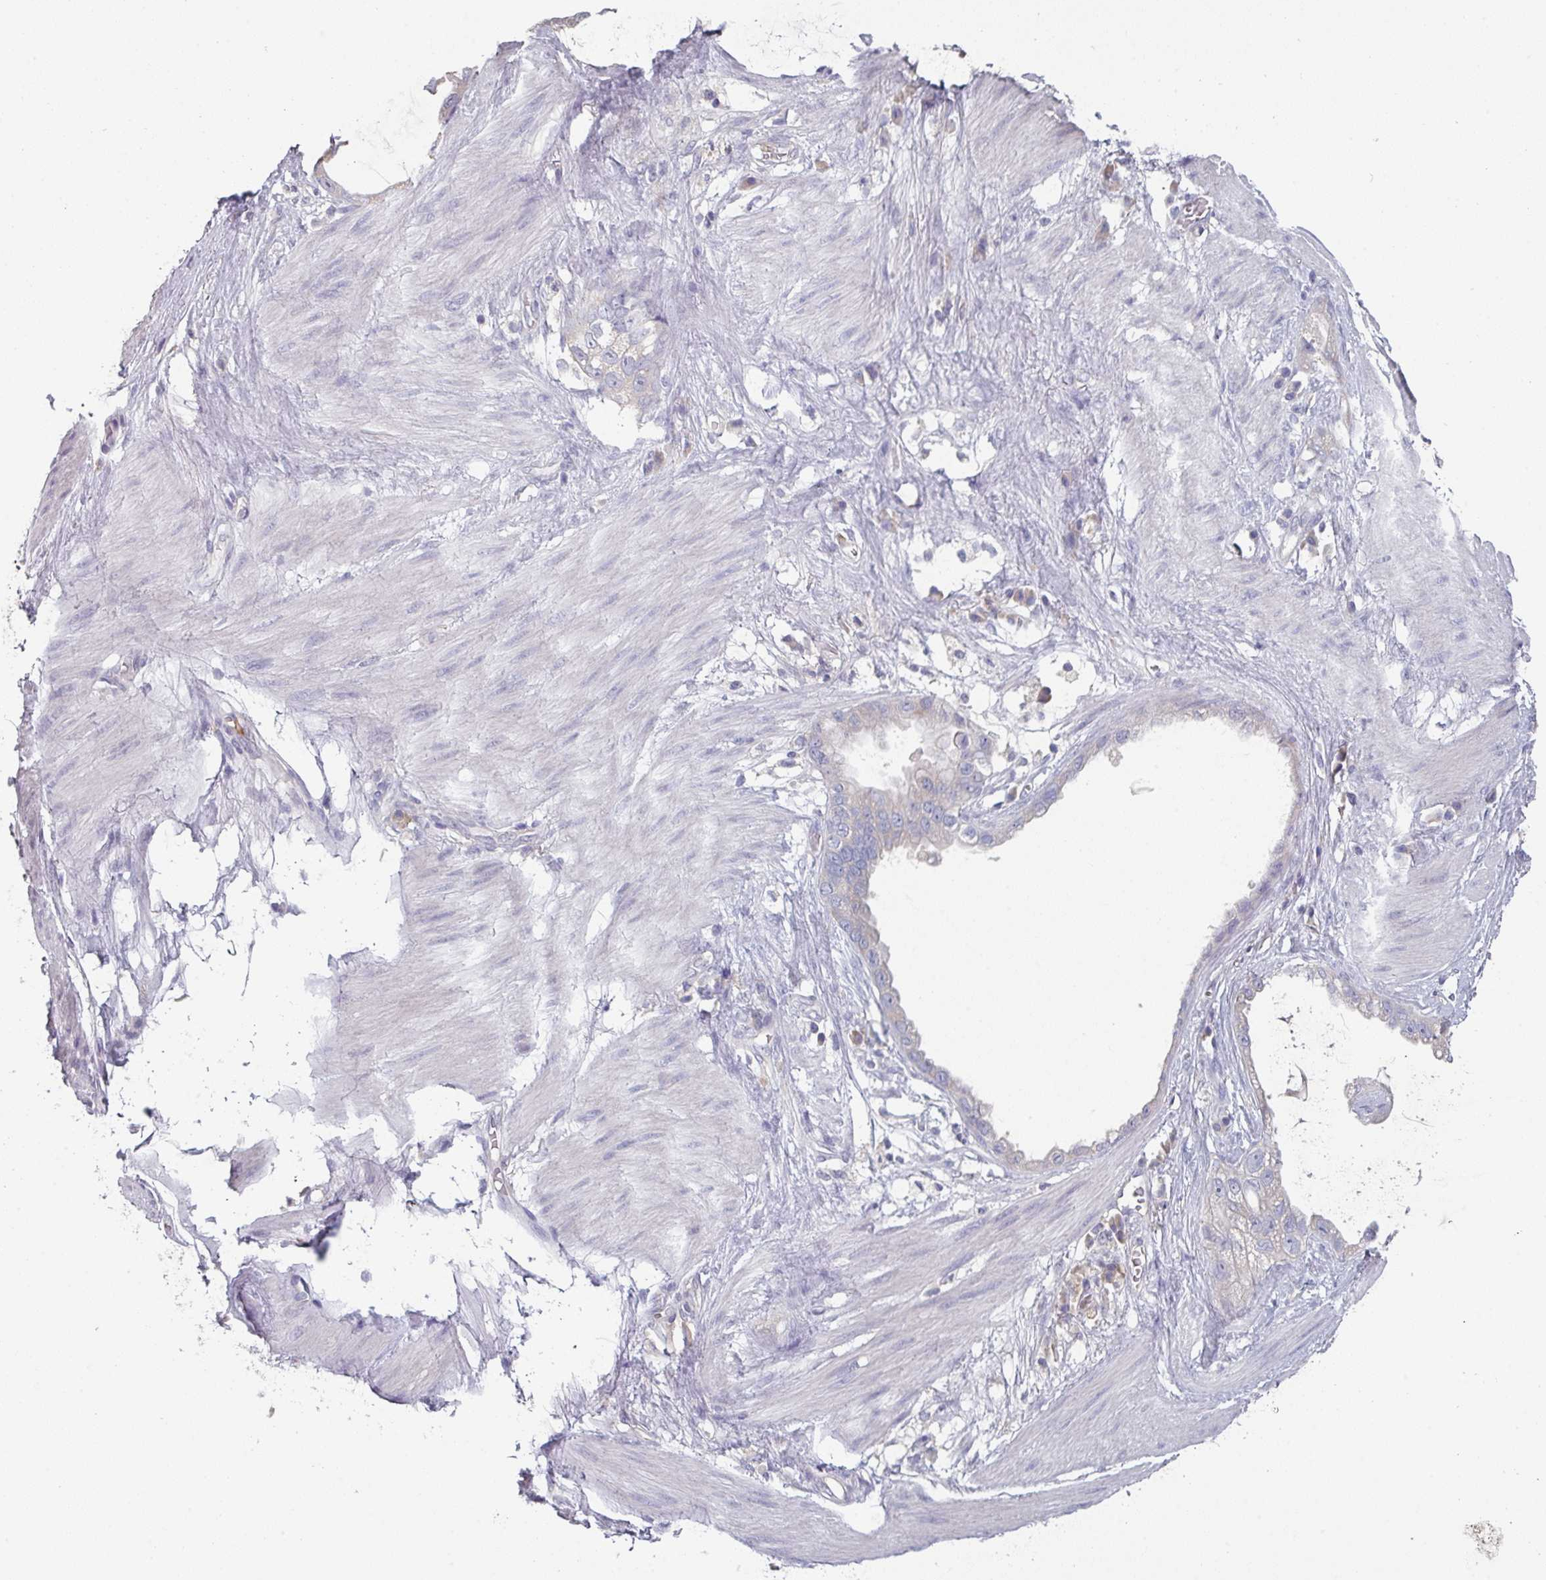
{"staining": {"intensity": "negative", "quantity": "none", "location": "none"}, "tissue": "stomach cancer", "cell_type": "Tumor cells", "image_type": "cancer", "snomed": [{"axis": "morphology", "description": "Adenocarcinoma, NOS"}, {"axis": "topography", "description": "Stomach"}], "caption": "Immunohistochemistry (IHC) image of neoplastic tissue: human adenocarcinoma (stomach) stained with DAB (3,3'-diaminobenzidine) reveals no significant protein staining in tumor cells.", "gene": "PRAMEF8", "patient": {"sex": "male", "age": 55}}